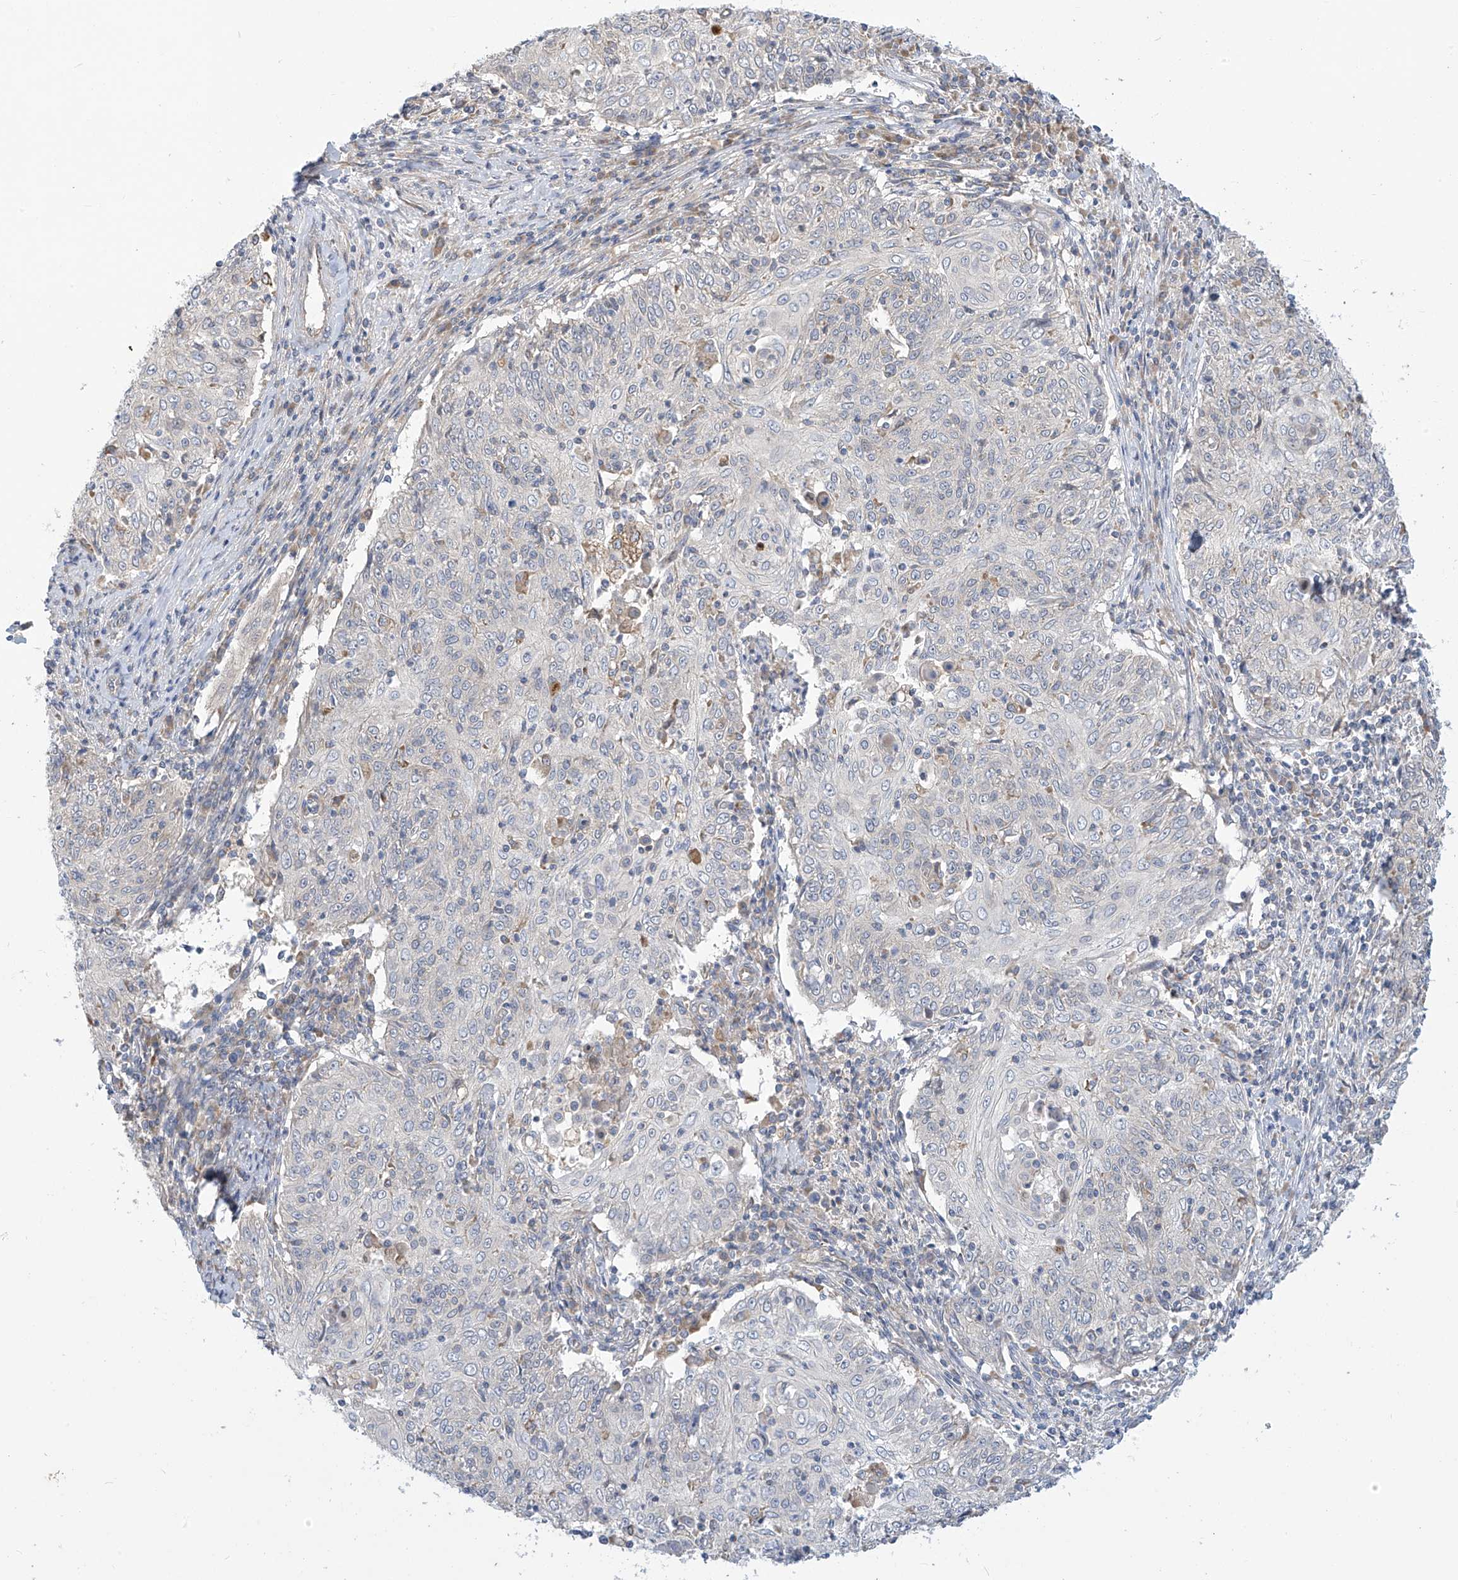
{"staining": {"intensity": "negative", "quantity": "none", "location": "none"}, "tissue": "cervical cancer", "cell_type": "Tumor cells", "image_type": "cancer", "snomed": [{"axis": "morphology", "description": "Squamous cell carcinoma, NOS"}, {"axis": "topography", "description": "Cervix"}], "caption": "Squamous cell carcinoma (cervical) stained for a protein using IHC demonstrates no expression tumor cells.", "gene": "ADAT2", "patient": {"sex": "female", "age": 48}}